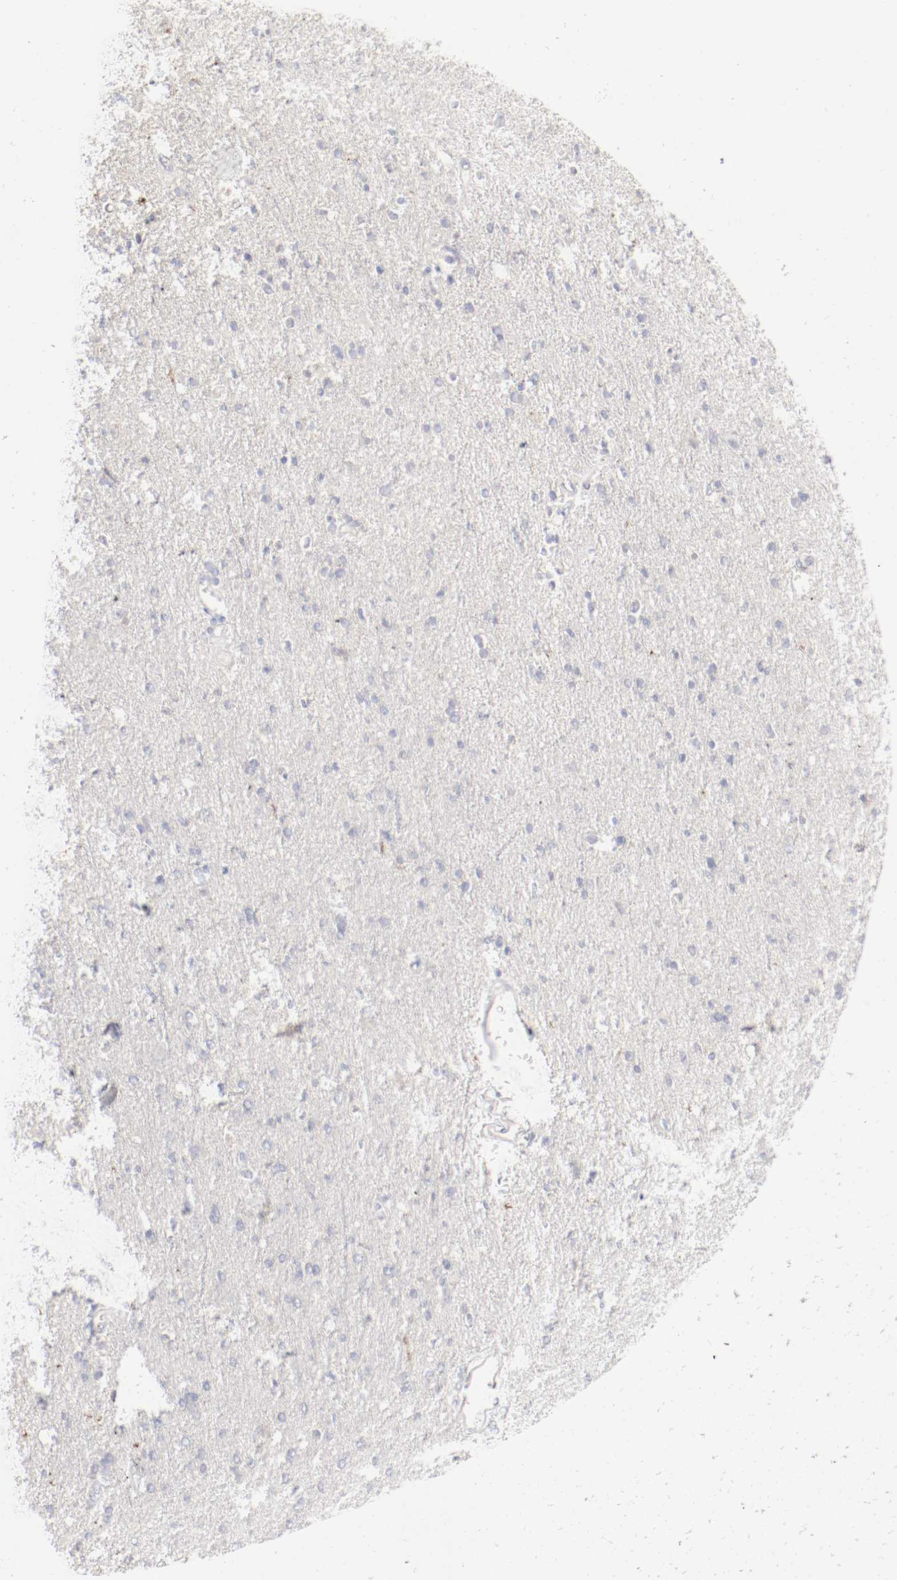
{"staining": {"intensity": "weak", "quantity": "<25%", "location": "cytoplasmic/membranous"}, "tissue": "glioma", "cell_type": "Tumor cells", "image_type": "cancer", "snomed": [{"axis": "morphology", "description": "Glioma, malignant, High grade"}, {"axis": "topography", "description": "Brain"}], "caption": "High-grade glioma (malignant) was stained to show a protein in brown. There is no significant expression in tumor cells.", "gene": "DNAL4", "patient": {"sex": "male", "age": 33}}